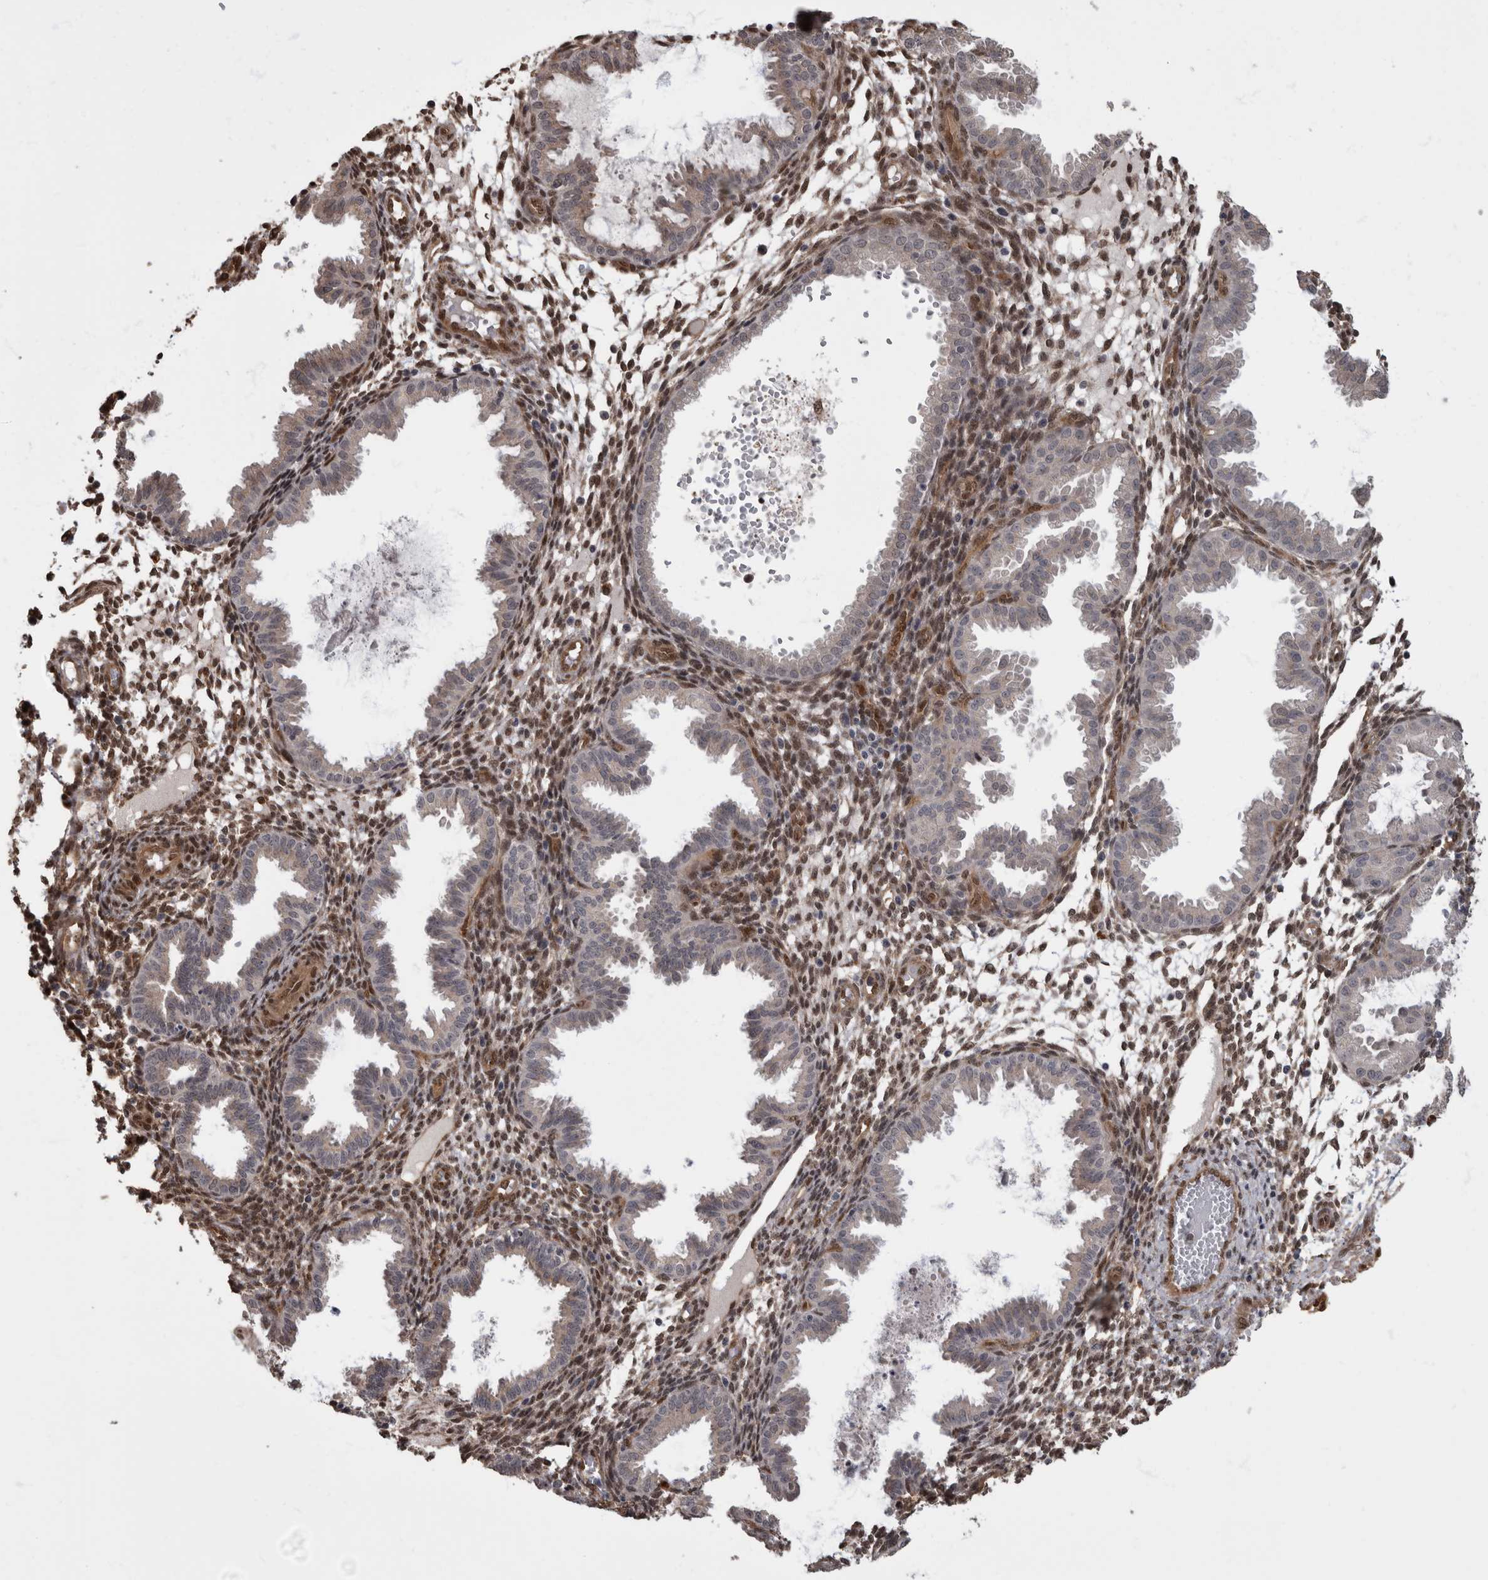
{"staining": {"intensity": "moderate", "quantity": ">75%", "location": "cytoplasmic/membranous,nuclear"}, "tissue": "endometrium", "cell_type": "Cells in endometrial stroma", "image_type": "normal", "snomed": [{"axis": "morphology", "description": "Normal tissue, NOS"}, {"axis": "topography", "description": "Endometrium"}], "caption": "High-magnification brightfield microscopy of unremarkable endometrium stained with DAB (brown) and counterstained with hematoxylin (blue). cells in endometrial stroma exhibit moderate cytoplasmic/membranous,nuclear expression is appreciated in approximately>75% of cells.", "gene": "AKT3", "patient": {"sex": "female", "age": 33}}